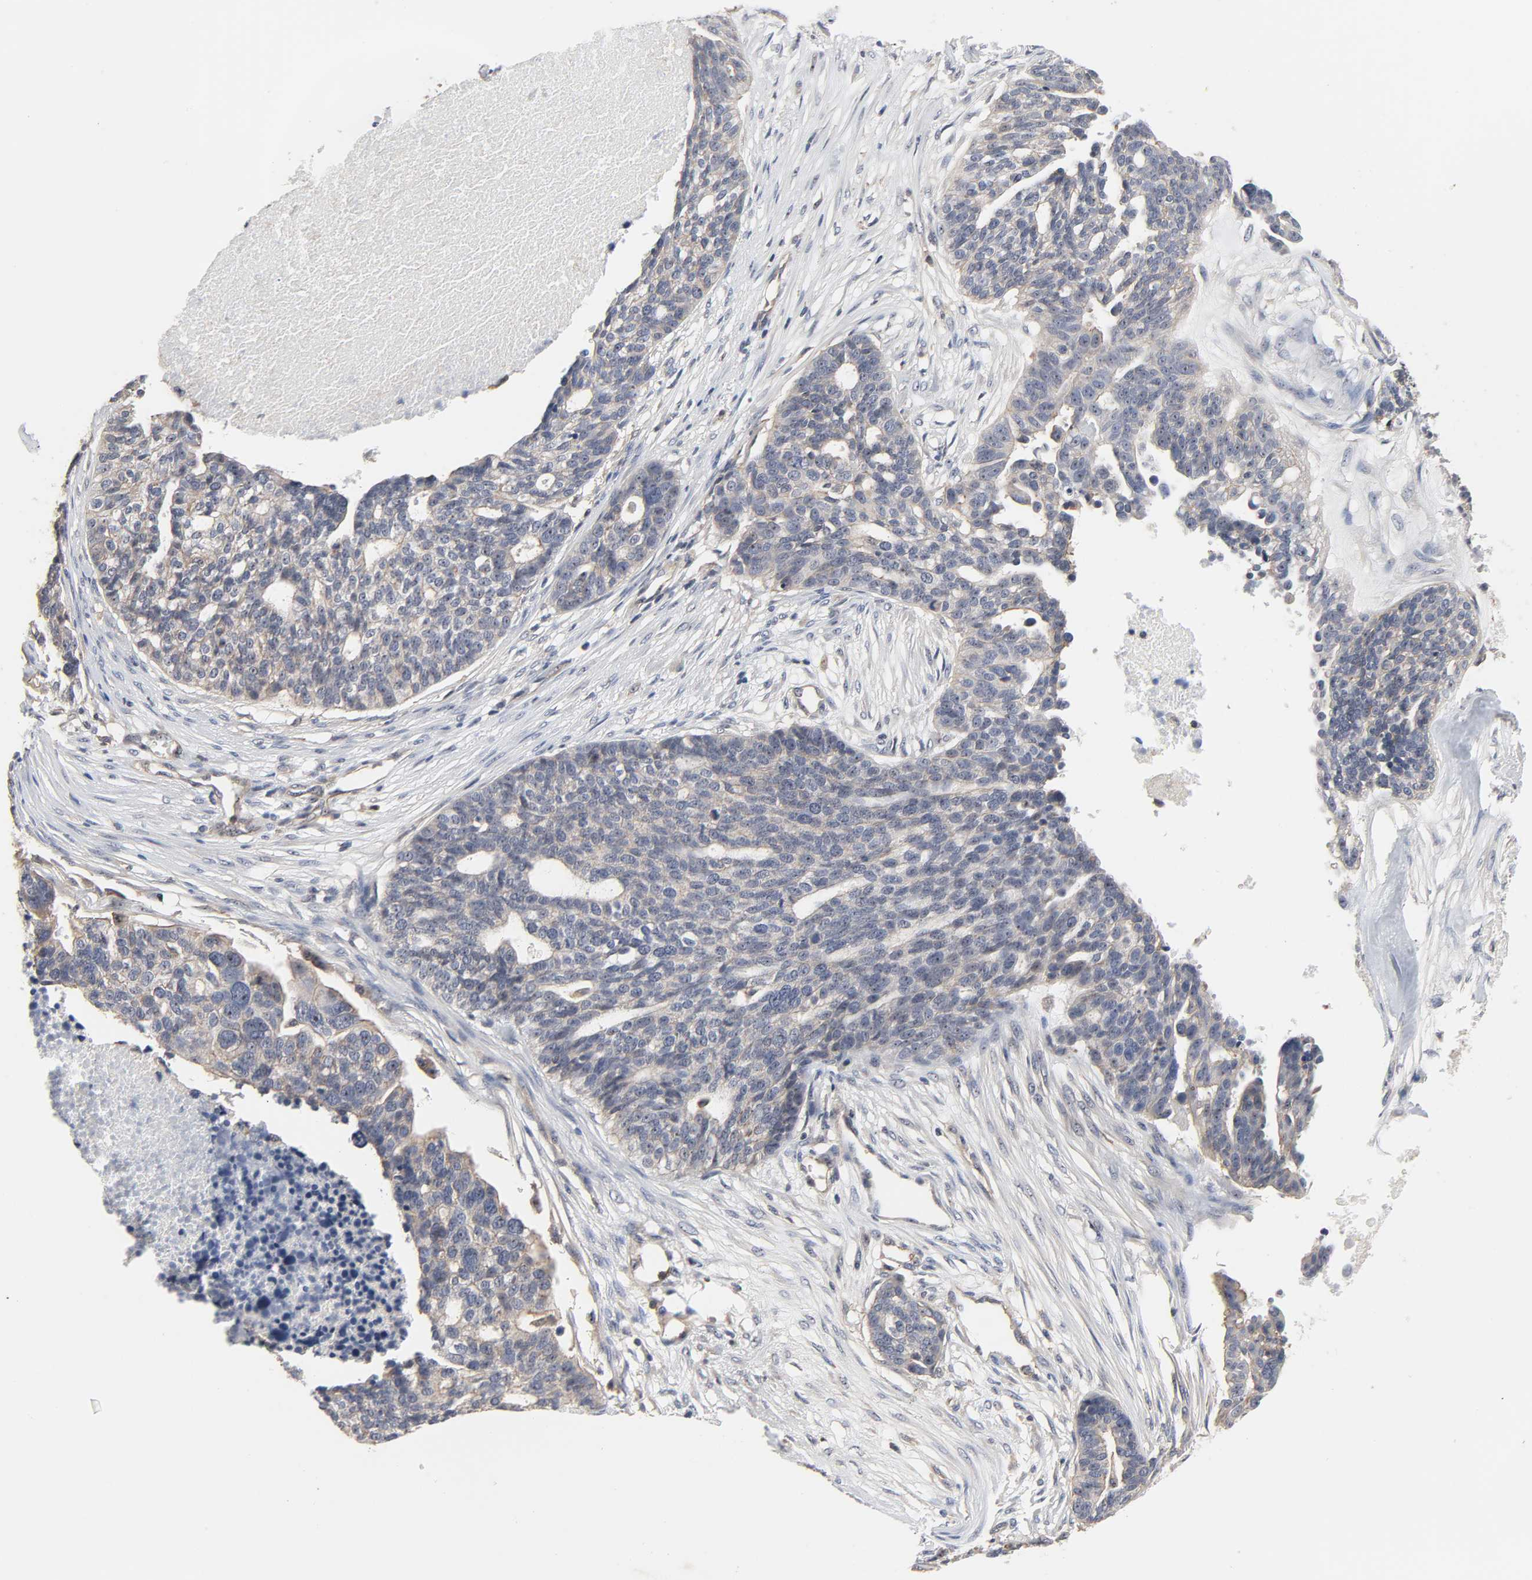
{"staining": {"intensity": "weak", "quantity": "25%-75%", "location": "cytoplasmic/membranous"}, "tissue": "ovarian cancer", "cell_type": "Tumor cells", "image_type": "cancer", "snomed": [{"axis": "morphology", "description": "Cystadenocarcinoma, serous, NOS"}, {"axis": "topography", "description": "Ovary"}], "caption": "Immunohistochemistry histopathology image of human ovarian serous cystadenocarcinoma stained for a protein (brown), which displays low levels of weak cytoplasmic/membranous staining in approximately 25%-75% of tumor cells.", "gene": "DDX10", "patient": {"sex": "female", "age": 59}}